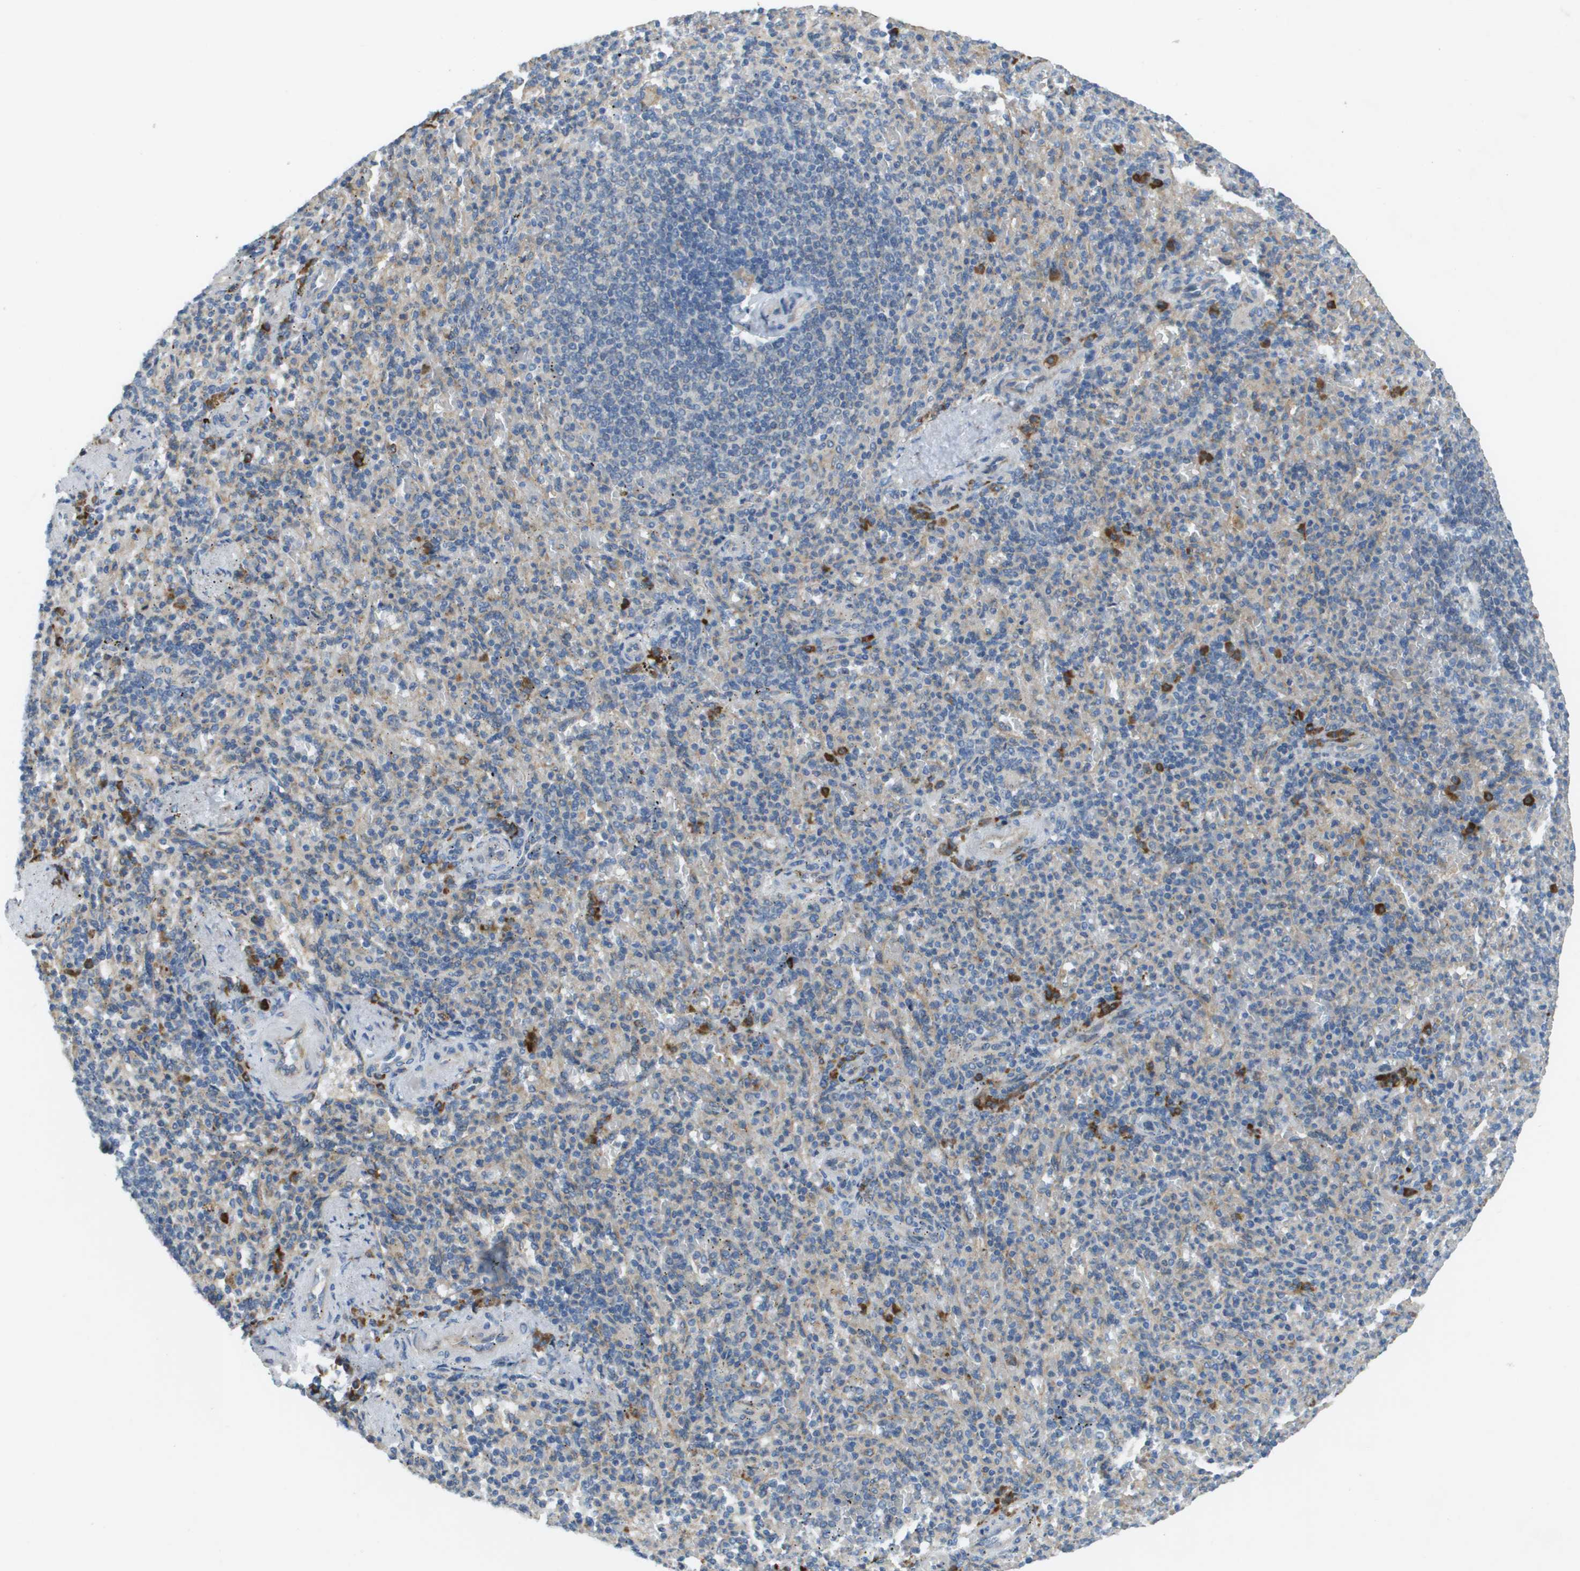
{"staining": {"intensity": "strong", "quantity": "<25%", "location": "cytoplasmic/membranous"}, "tissue": "spleen", "cell_type": "Cells in red pulp", "image_type": "normal", "snomed": [{"axis": "morphology", "description": "Normal tissue, NOS"}, {"axis": "topography", "description": "Spleen"}], "caption": "High-magnification brightfield microscopy of normal spleen stained with DAB (3,3'-diaminobenzidine) (brown) and counterstained with hematoxylin (blue). cells in red pulp exhibit strong cytoplasmic/membranous positivity is identified in approximately<25% of cells. Ihc stains the protein of interest in brown and the nuclei are stained blue.", "gene": "CASP10", "patient": {"sex": "female", "age": 74}}